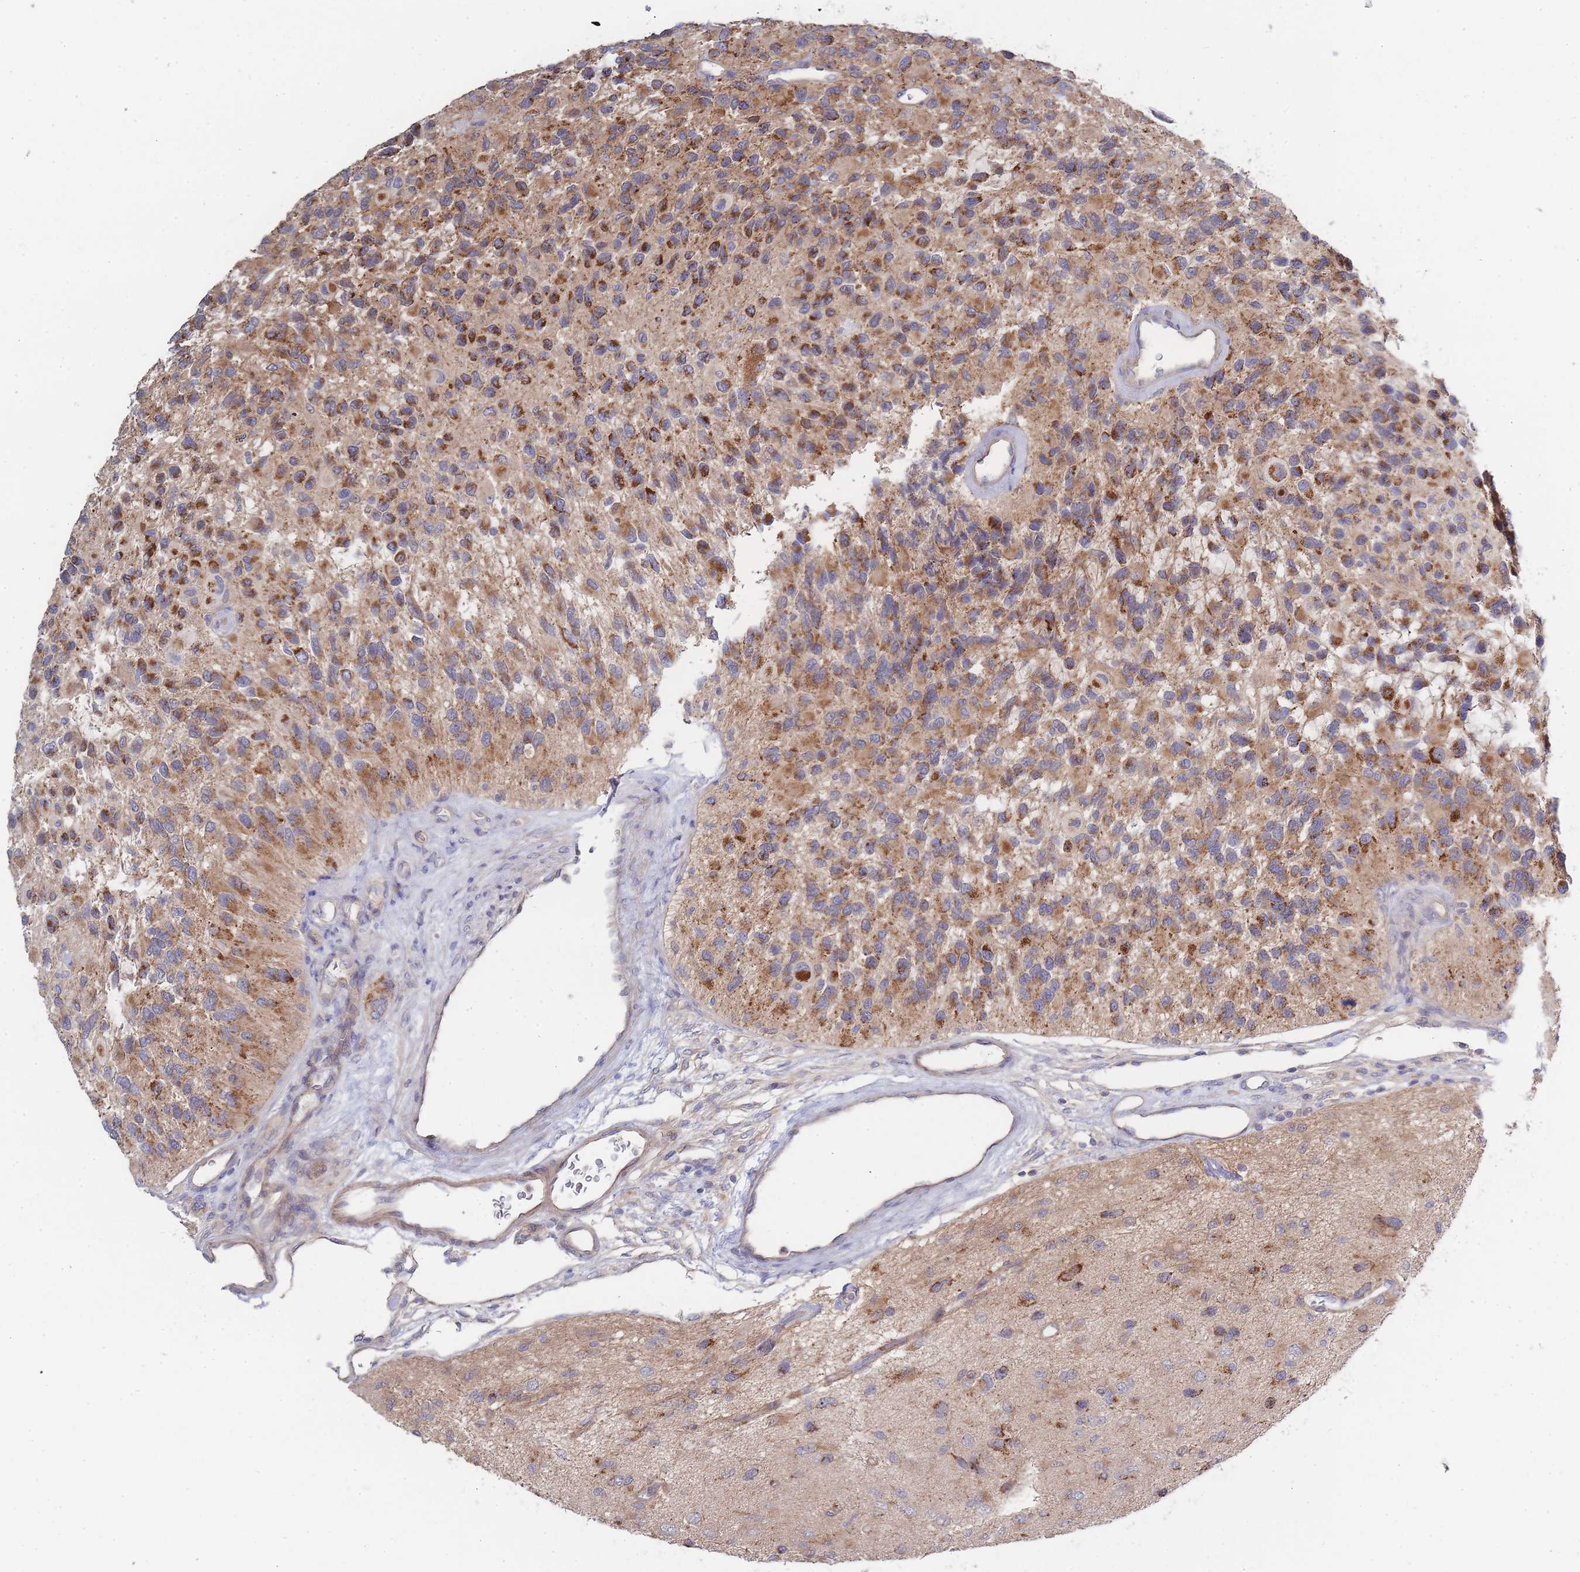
{"staining": {"intensity": "moderate", "quantity": "25%-75%", "location": "cytoplasmic/membranous"}, "tissue": "glioma", "cell_type": "Tumor cells", "image_type": "cancer", "snomed": [{"axis": "morphology", "description": "Glioma, malignant, High grade"}, {"axis": "topography", "description": "Brain"}], "caption": "Immunohistochemical staining of human malignant high-grade glioma reveals moderate cytoplasmic/membranous protein positivity in approximately 25%-75% of tumor cells. Nuclei are stained in blue.", "gene": "NUB1", "patient": {"sex": "male", "age": 77}}